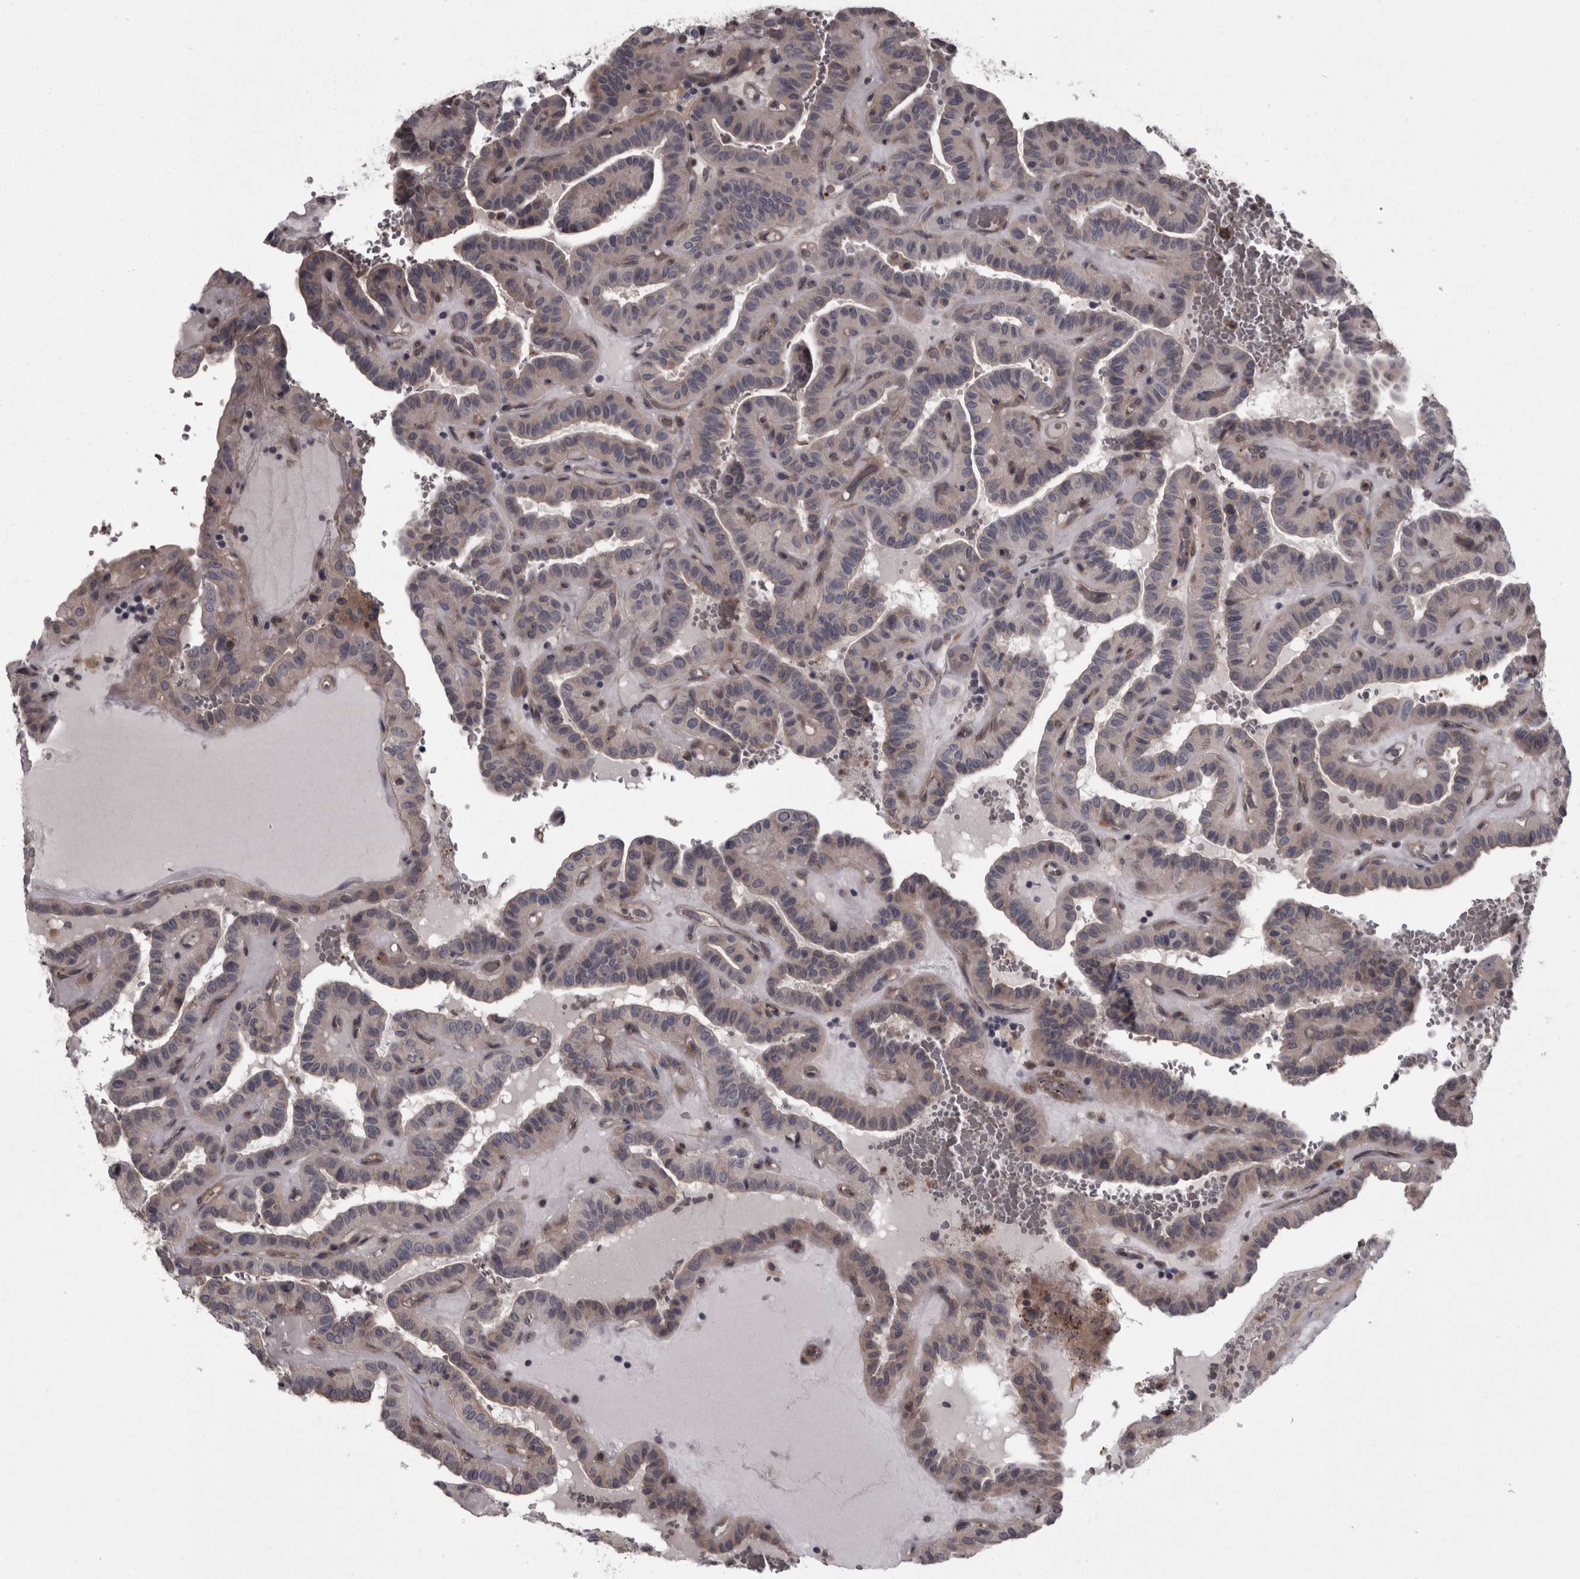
{"staining": {"intensity": "weak", "quantity": "25%-75%", "location": "cytoplasmic/membranous"}, "tissue": "thyroid cancer", "cell_type": "Tumor cells", "image_type": "cancer", "snomed": [{"axis": "morphology", "description": "Papillary adenocarcinoma, NOS"}, {"axis": "topography", "description": "Thyroid gland"}], "caption": "Immunohistochemistry (IHC) micrograph of human thyroid papillary adenocarcinoma stained for a protein (brown), which displays low levels of weak cytoplasmic/membranous positivity in approximately 25%-75% of tumor cells.", "gene": "RSU1", "patient": {"sex": "male", "age": 77}}